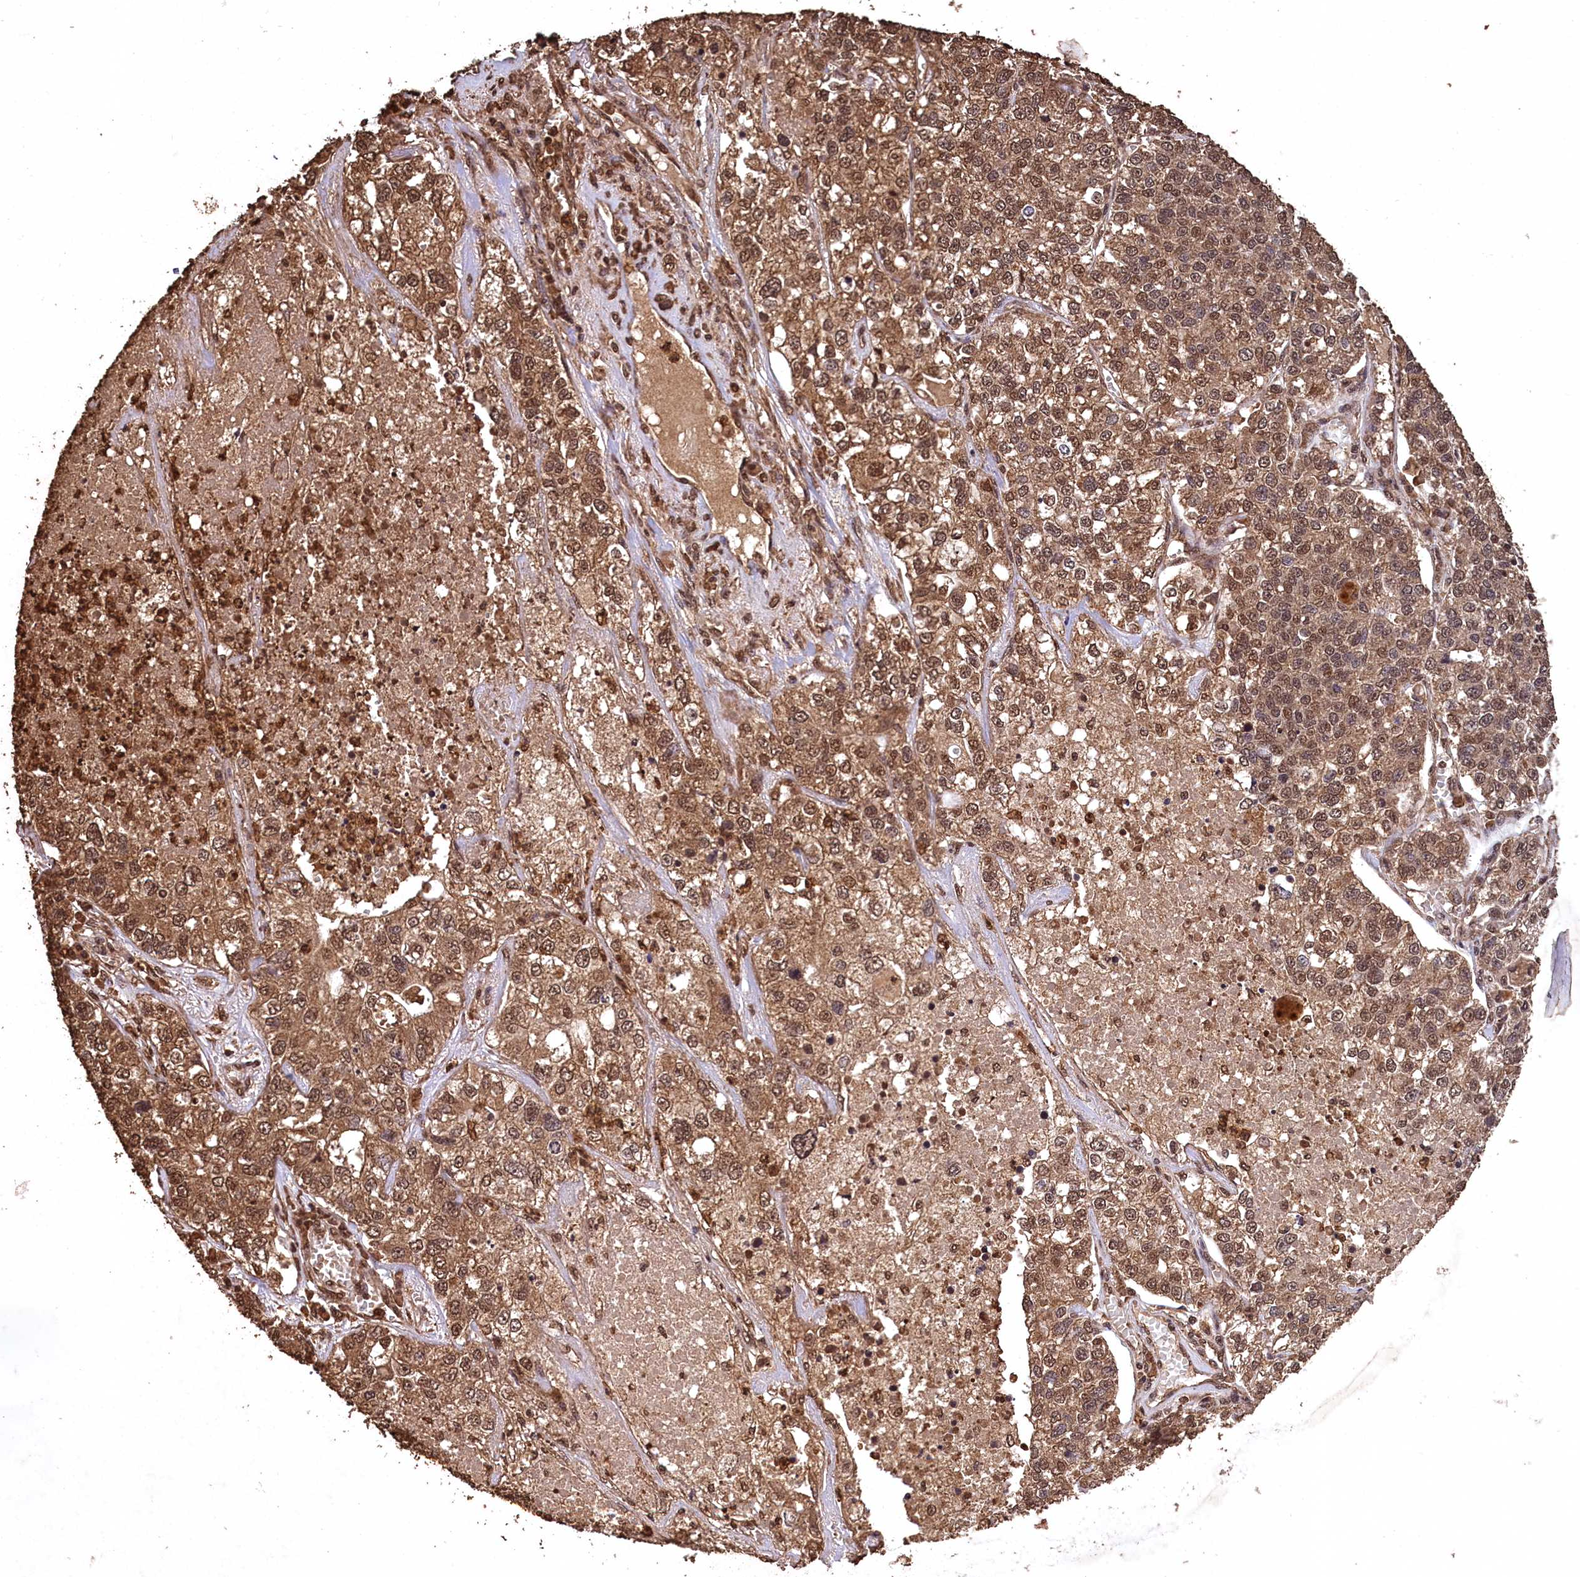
{"staining": {"intensity": "moderate", "quantity": ">75%", "location": "cytoplasmic/membranous,nuclear"}, "tissue": "lung cancer", "cell_type": "Tumor cells", "image_type": "cancer", "snomed": [{"axis": "morphology", "description": "Adenocarcinoma, NOS"}, {"axis": "topography", "description": "Lung"}], "caption": "An immunohistochemistry photomicrograph of tumor tissue is shown. Protein staining in brown shows moderate cytoplasmic/membranous and nuclear positivity in lung adenocarcinoma within tumor cells.", "gene": "CEP57L1", "patient": {"sex": "male", "age": 49}}